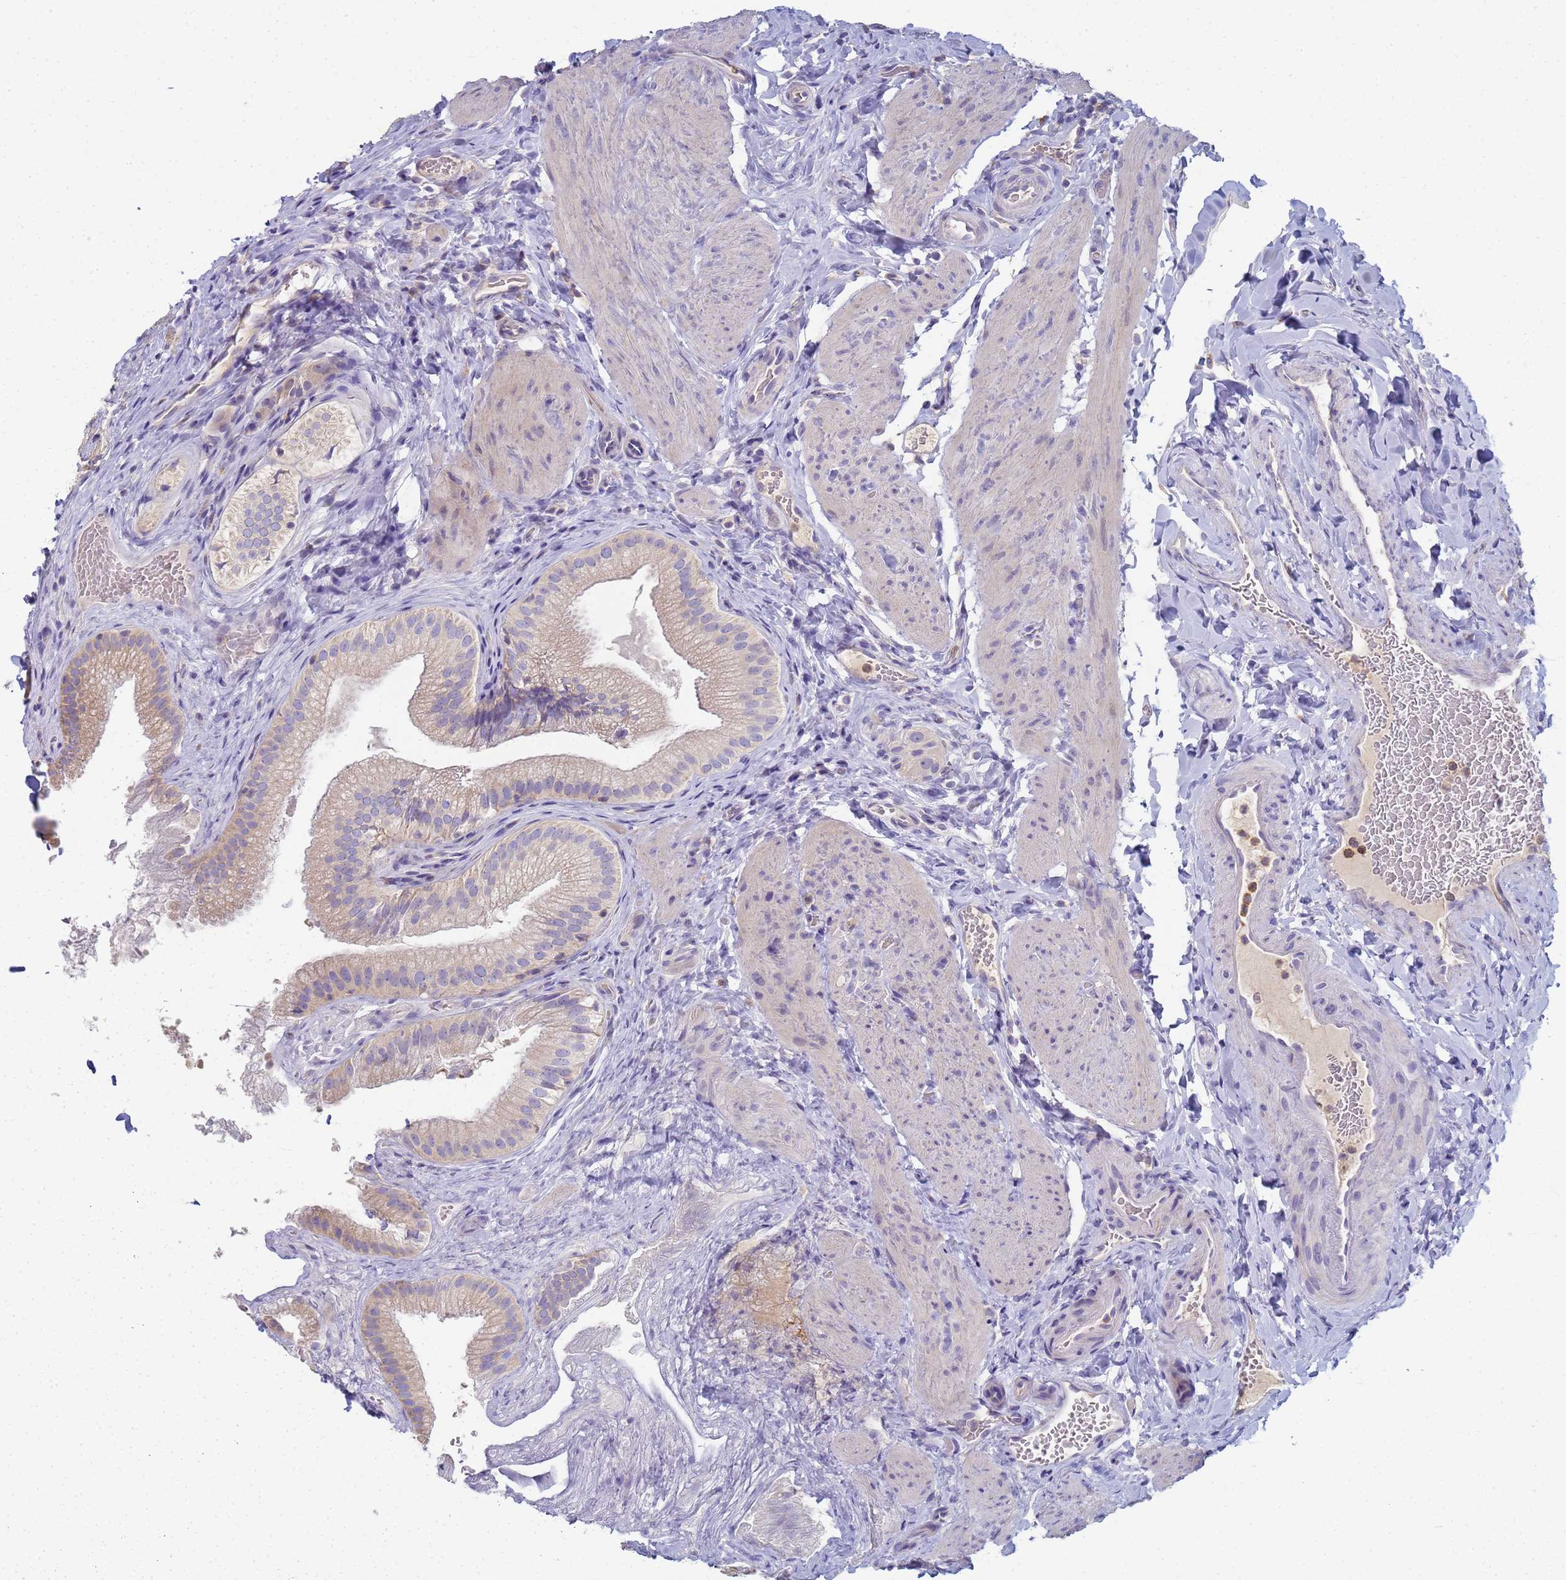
{"staining": {"intensity": "weak", "quantity": "25%-75%", "location": "cytoplasmic/membranous"}, "tissue": "gallbladder", "cell_type": "Glandular cells", "image_type": "normal", "snomed": [{"axis": "morphology", "description": "Normal tissue, NOS"}, {"axis": "topography", "description": "Gallbladder"}], "caption": "Immunohistochemical staining of benign gallbladder demonstrates low levels of weak cytoplasmic/membranous expression in approximately 25%-75% of glandular cells. The protein of interest is shown in brown color, while the nuclei are stained blue.", "gene": "CR1", "patient": {"sex": "female", "age": 30}}